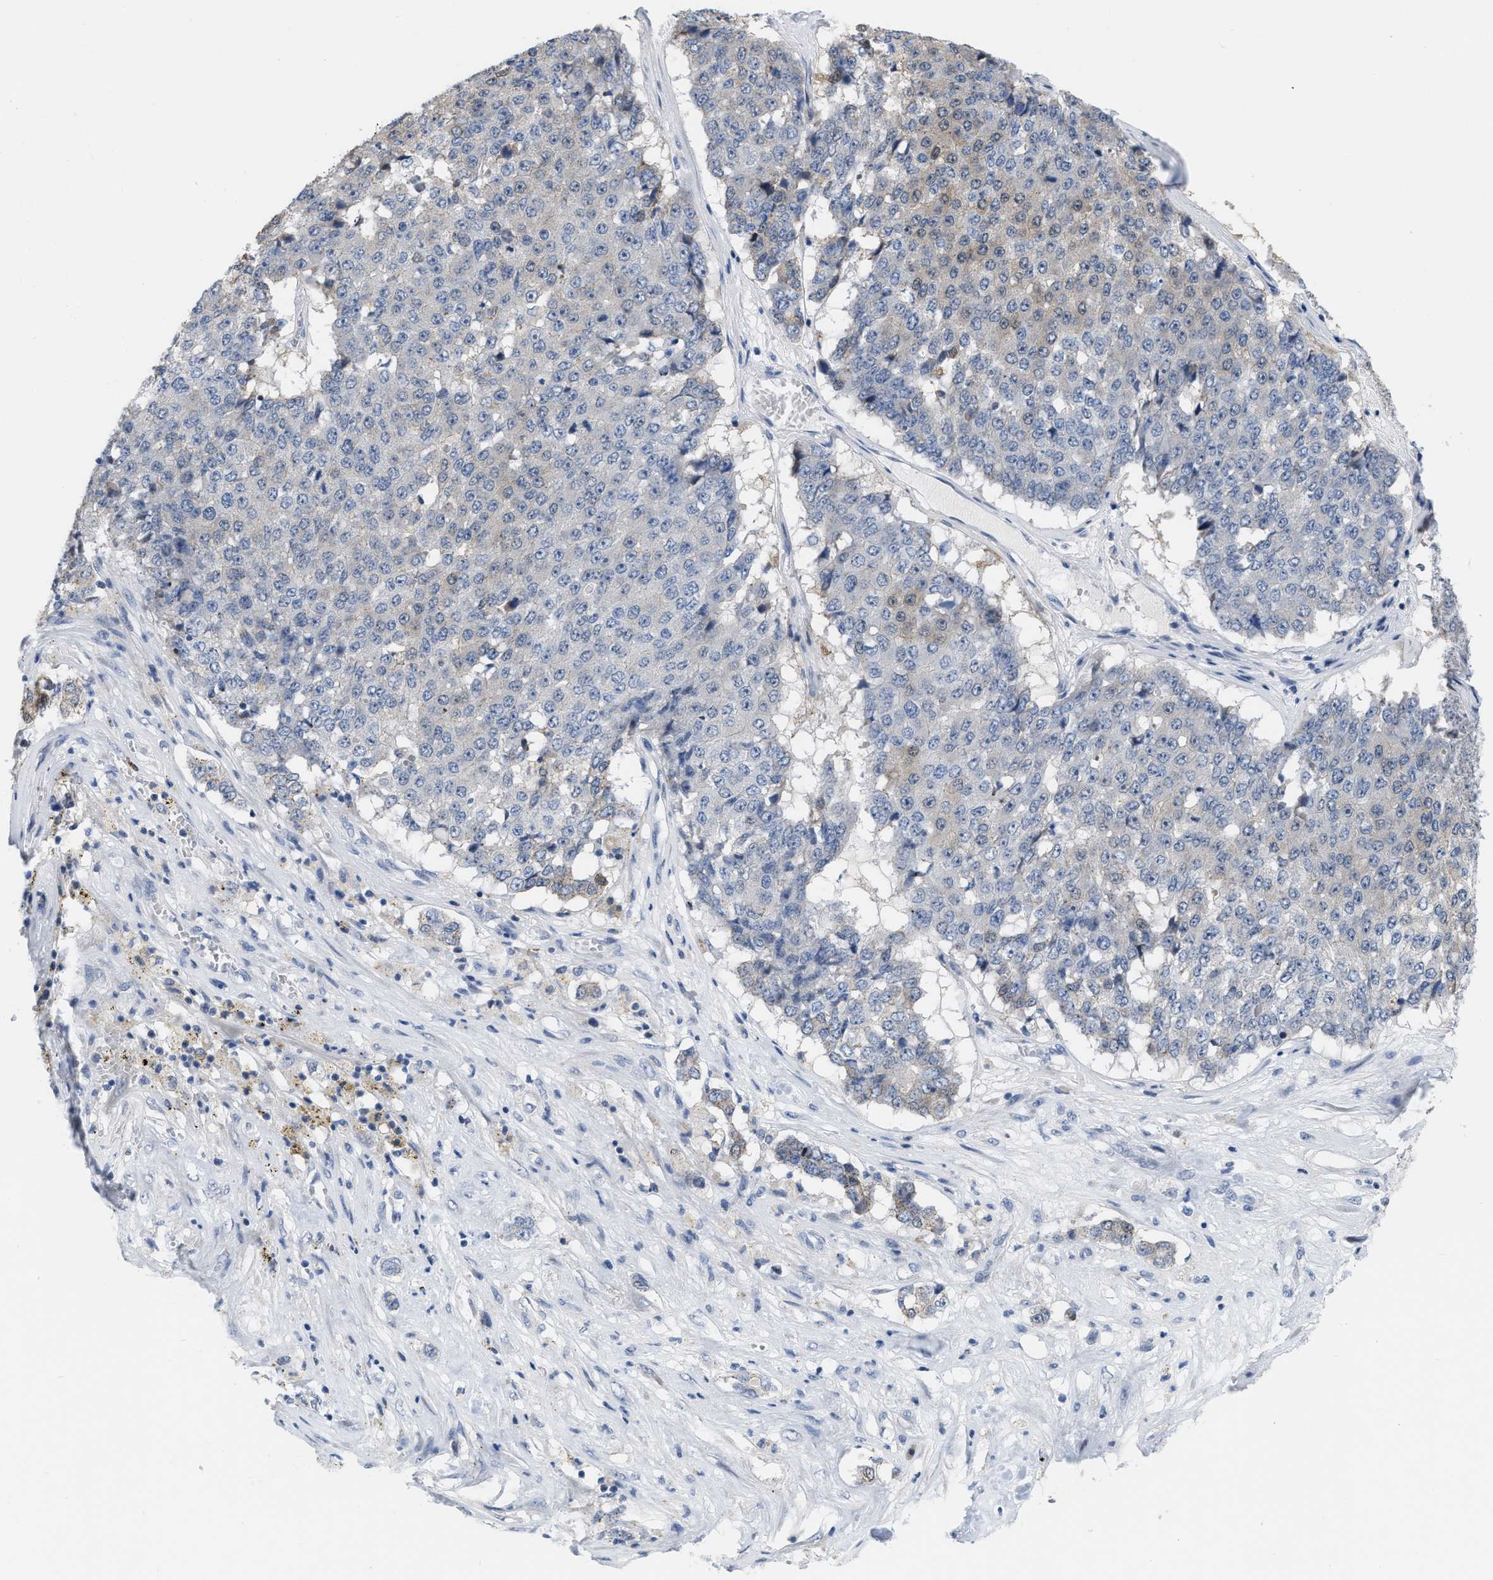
{"staining": {"intensity": "weak", "quantity": "<25%", "location": "cytoplasmic/membranous"}, "tissue": "pancreatic cancer", "cell_type": "Tumor cells", "image_type": "cancer", "snomed": [{"axis": "morphology", "description": "Adenocarcinoma, NOS"}, {"axis": "topography", "description": "Pancreas"}], "caption": "Immunohistochemistry image of neoplastic tissue: pancreatic cancer stained with DAB displays no significant protein staining in tumor cells.", "gene": "CRYM", "patient": {"sex": "male", "age": 50}}